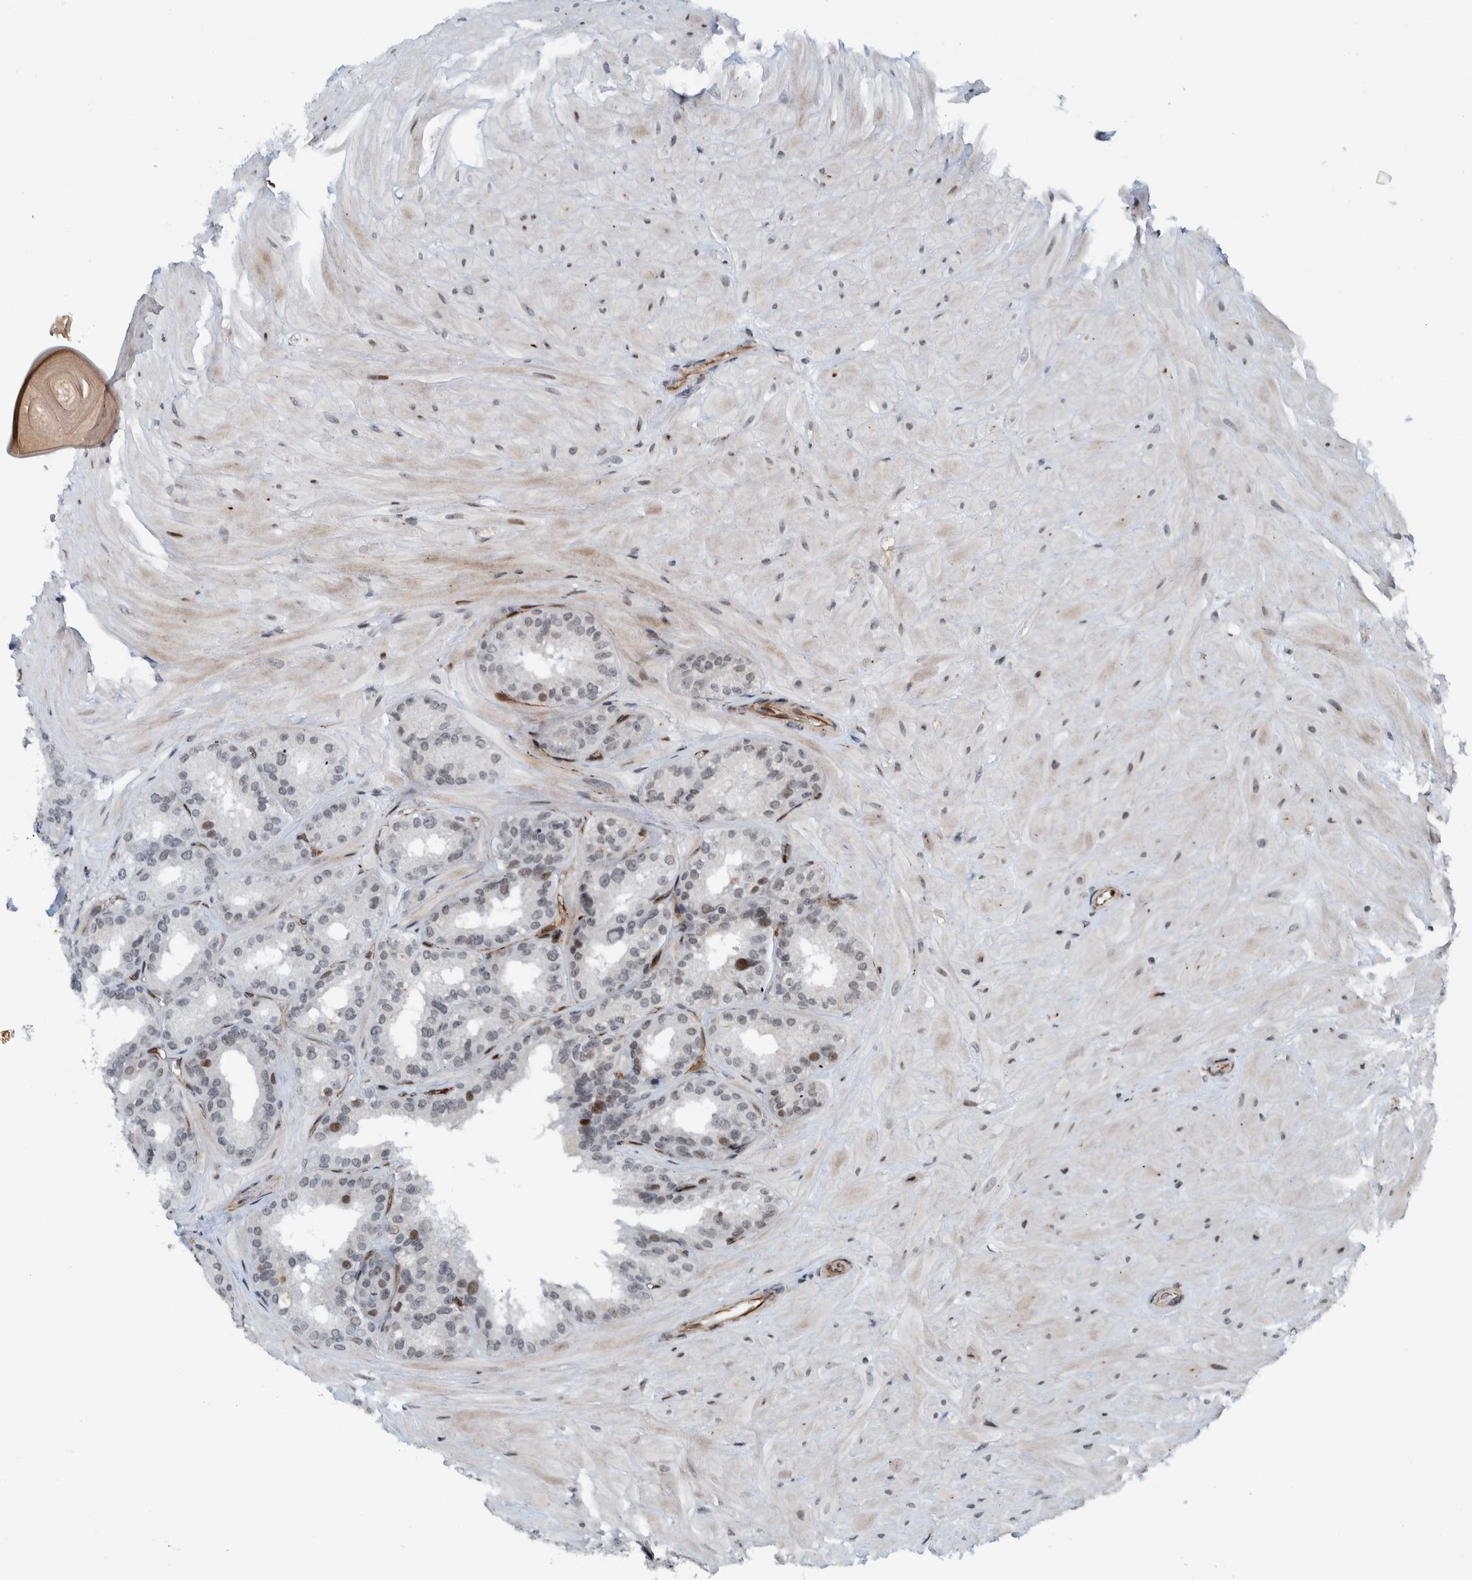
{"staining": {"intensity": "weak", "quantity": "<25%", "location": "nuclear"}, "tissue": "seminal vesicle", "cell_type": "Glandular cells", "image_type": "normal", "snomed": [{"axis": "morphology", "description": "Normal tissue, NOS"}, {"axis": "topography", "description": "Prostate"}, {"axis": "topography", "description": "Seminal veicle"}], "caption": "This is a micrograph of immunohistochemistry (IHC) staining of benign seminal vesicle, which shows no staining in glandular cells.", "gene": "ZNF366", "patient": {"sex": "male", "age": 51}}